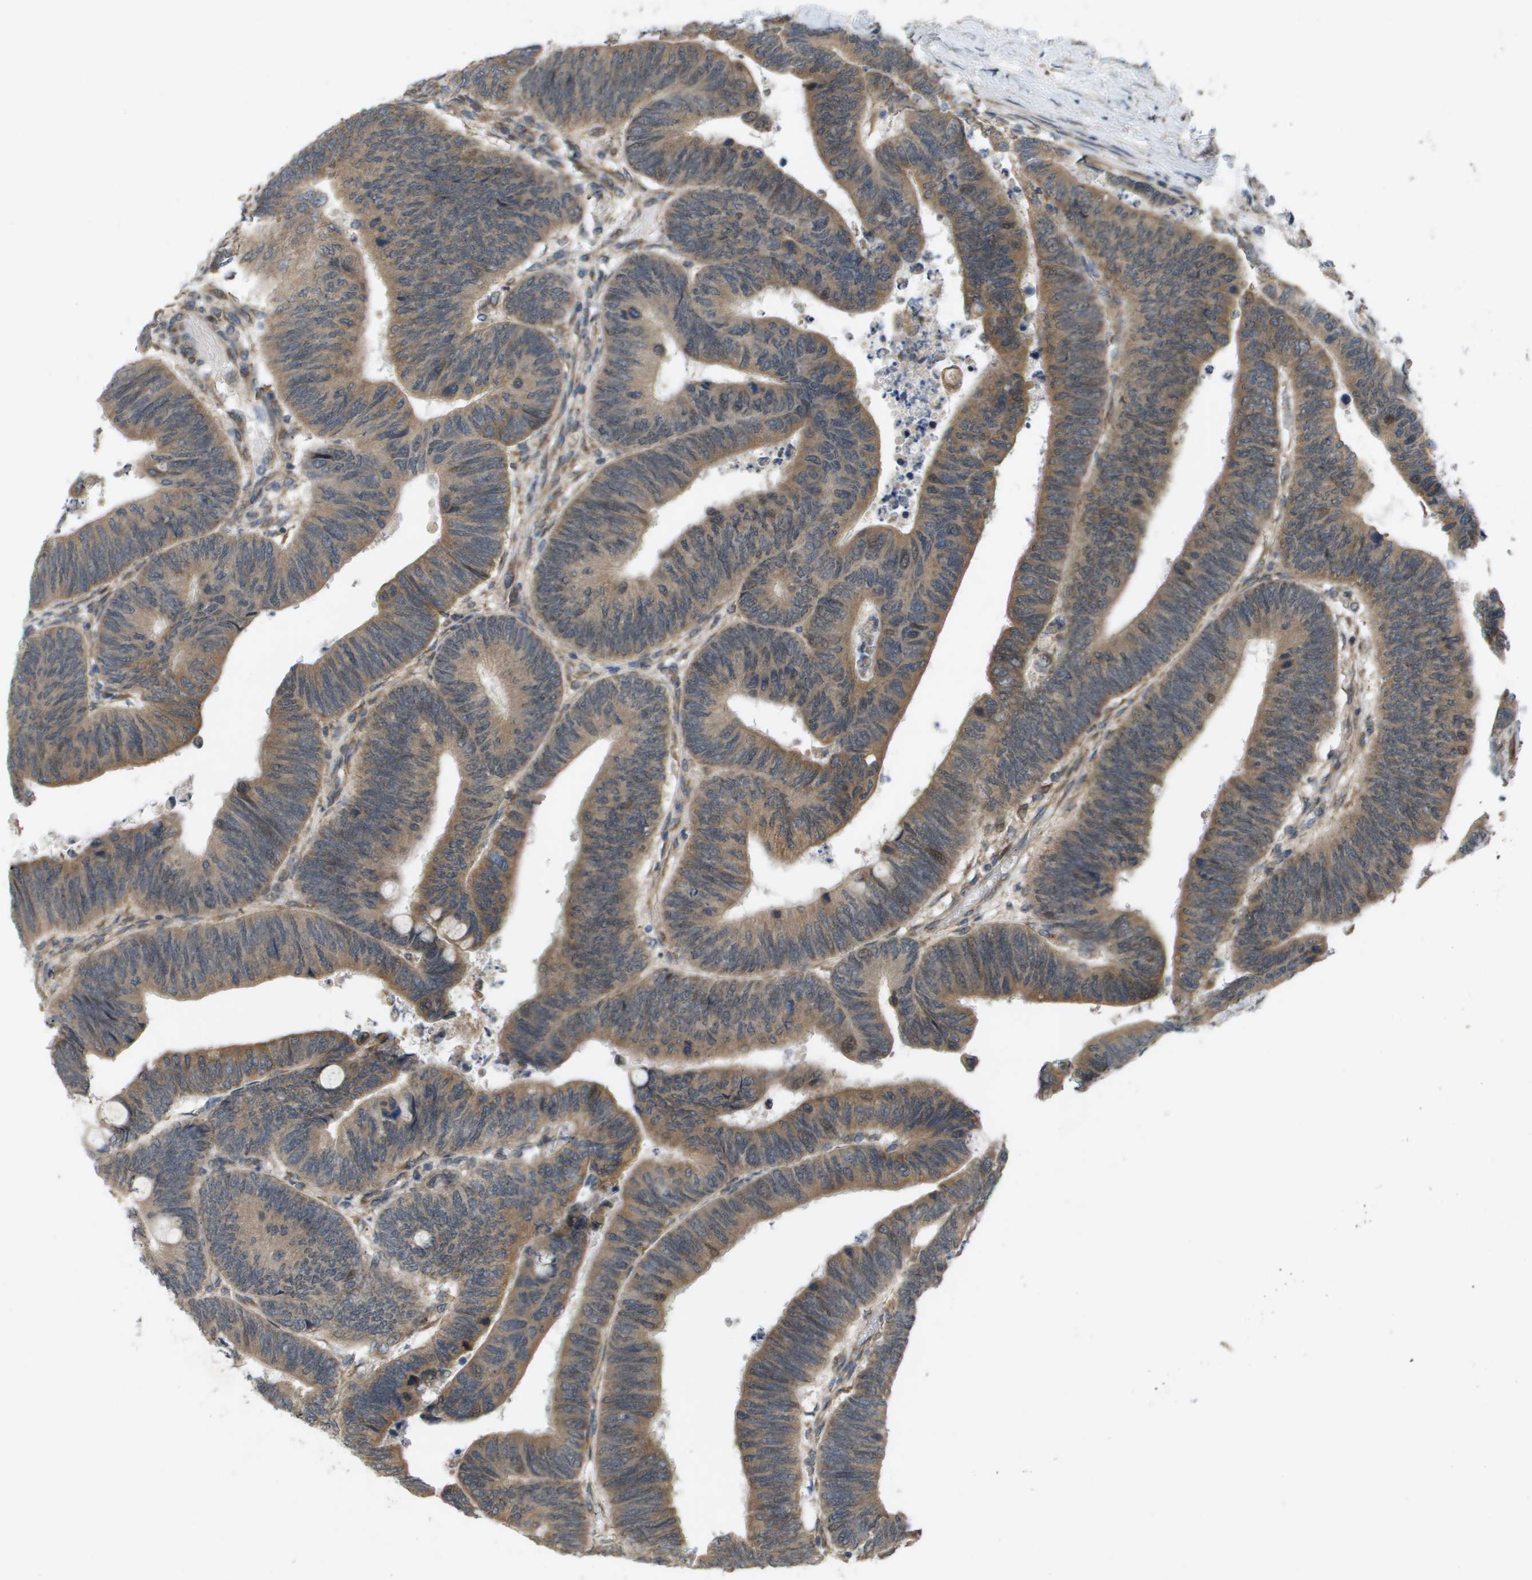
{"staining": {"intensity": "moderate", "quantity": ">75%", "location": "cytoplasmic/membranous"}, "tissue": "colorectal cancer", "cell_type": "Tumor cells", "image_type": "cancer", "snomed": [{"axis": "morphology", "description": "Normal tissue, NOS"}, {"axis": "morphology", "description": "Adenocarcinoma, NOS"}, {"axis": "topography", "description": "Rectum"}, {"axis": "topography", "description": "Peripheral nerve tissue"}], "caption": "Immunohistochemistry (IHC) micrograph of neoplastic tissue: human colorectal adenocarcinoma stained using IHC shows medium levels of moderate protein expression localized specifically in the cytoplasmic/membranous of tumor cells, appearing as a cytoplasmic/membranous brown color.", "gene": "IFNLR1", "patient": {"sex": "male", "age": 92}}